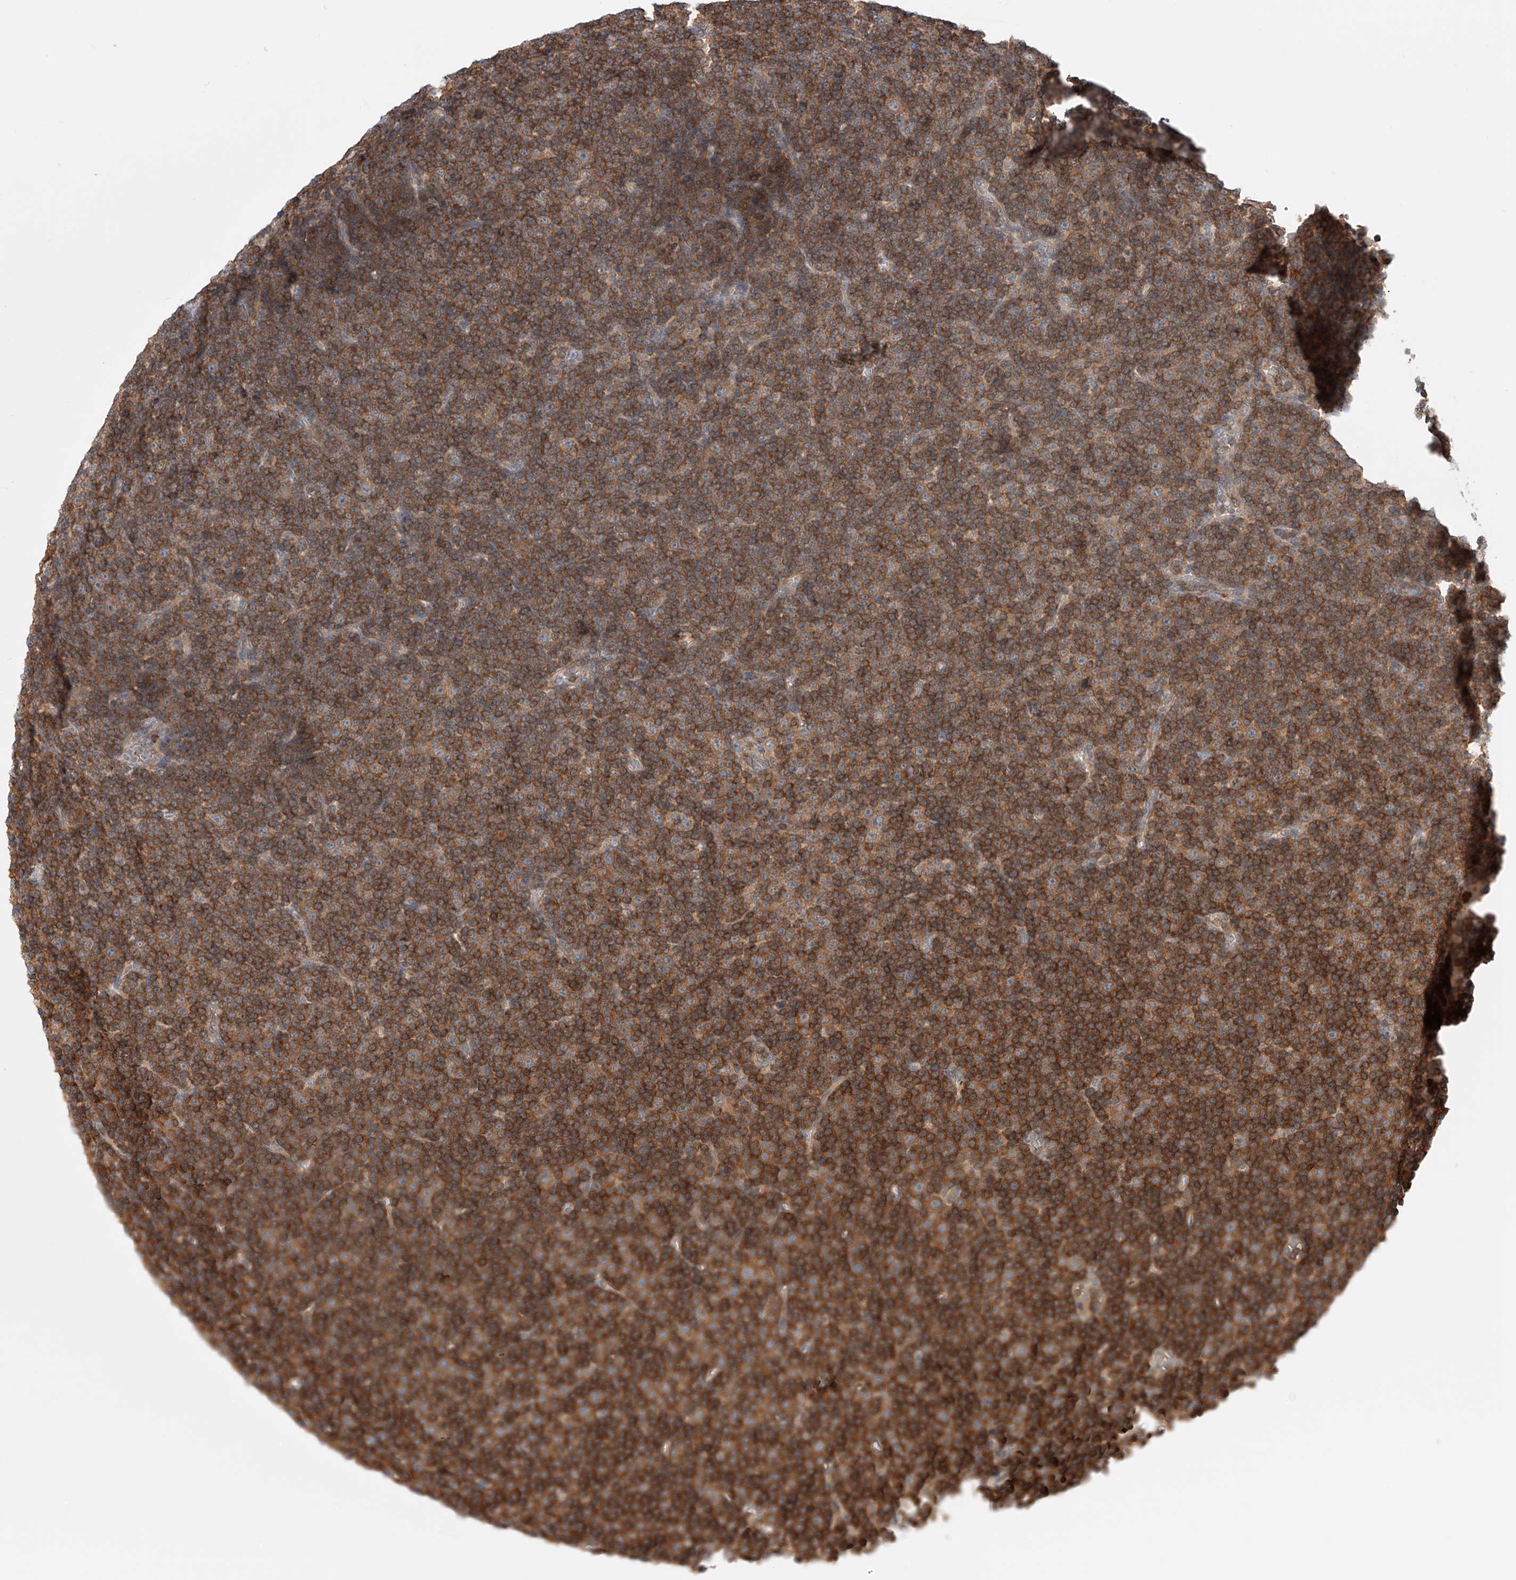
{"staining": {"intensity": "strong", "quantity": ">75%", "location": "cytoplasmic/membranous"}, "tissue": "lymphoma", "cell_type": "Tumor cells", "image_type": "cancer", "snomed": [{"axis": "morphology", "description": "Malignant lymphoma, non-Hodgkin's type, Low grade"}, {"axis": "topography", "description": "Lymph node"}], "caption": "Protein staining of low-grade malignant lymphoma, non-Hodgkin's type tissue demonstrates strong cytoplasmic/membranous positivity in approximately >75% of tumor cells.", "gene": "MFN2", "patient": {"sex": "female", "age": 67}}